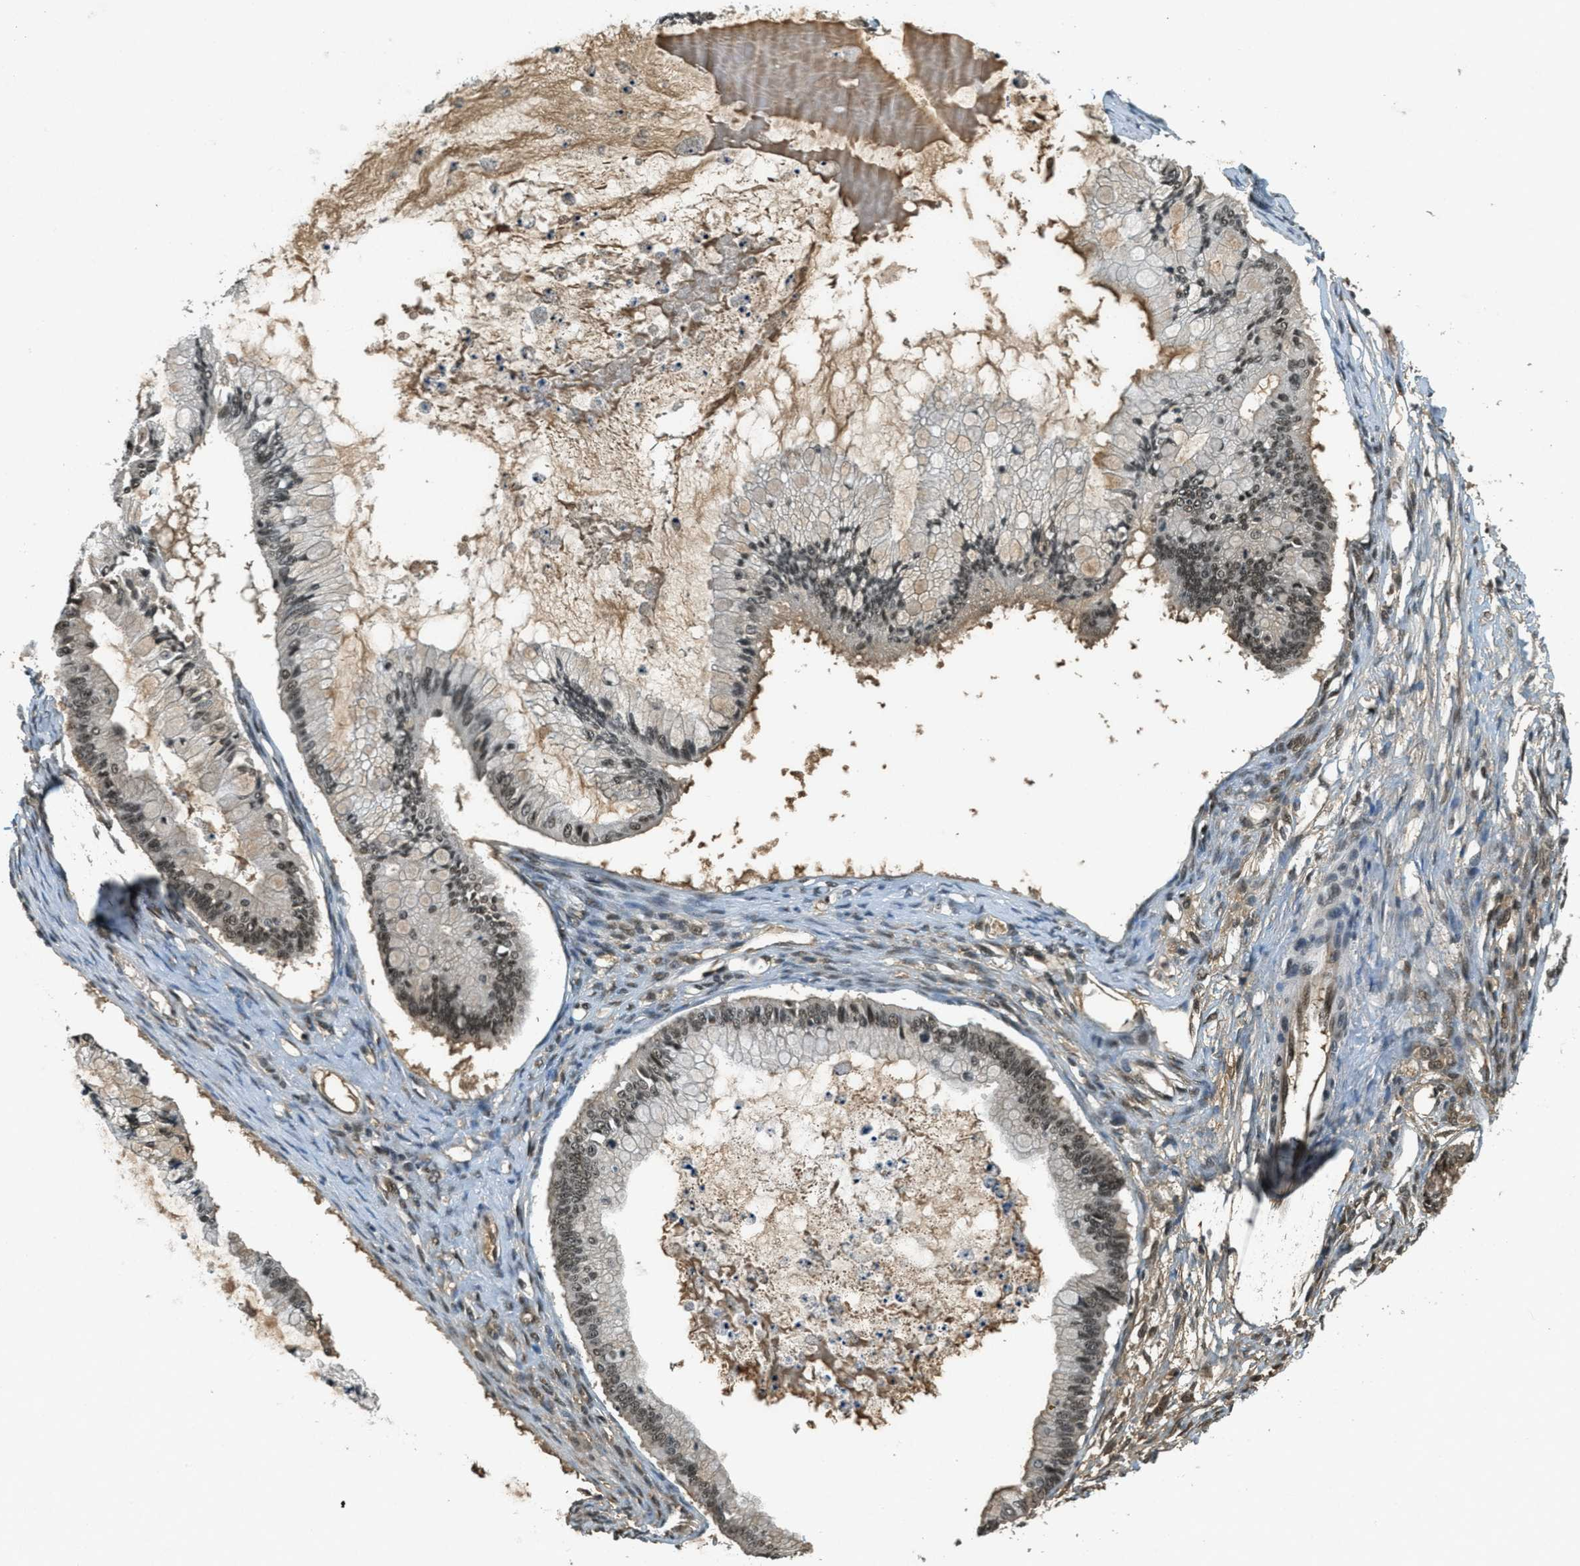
{"staining": {"intensity": "strong", "quantity": ">75%", "location": "cytoplasmic/membranous,nuclear"}, "tissue": "ovarian cancer", "cell_type": "Tumor cells", "image_type": "cancer", "snomed": [{"axis": "morphology", "description": "Cystadenocarcinoma, mucinous, NOS"}, {"axis": "topography", "description": "Ovary"}], "caption": "DAB immunohistochemical staining of human ovarian mucinous cystadenocarcinoma exhibits strong cytoplasmic/membranous and nuclear protein staining in approximately >75% of tumor cells. Using DAB (brown) and hematoxylin (blue) stains, captured at high magnification using brightfield microscopy.", "gene": "ZNF148", "patient": {"sex": "female", "age": 57}}